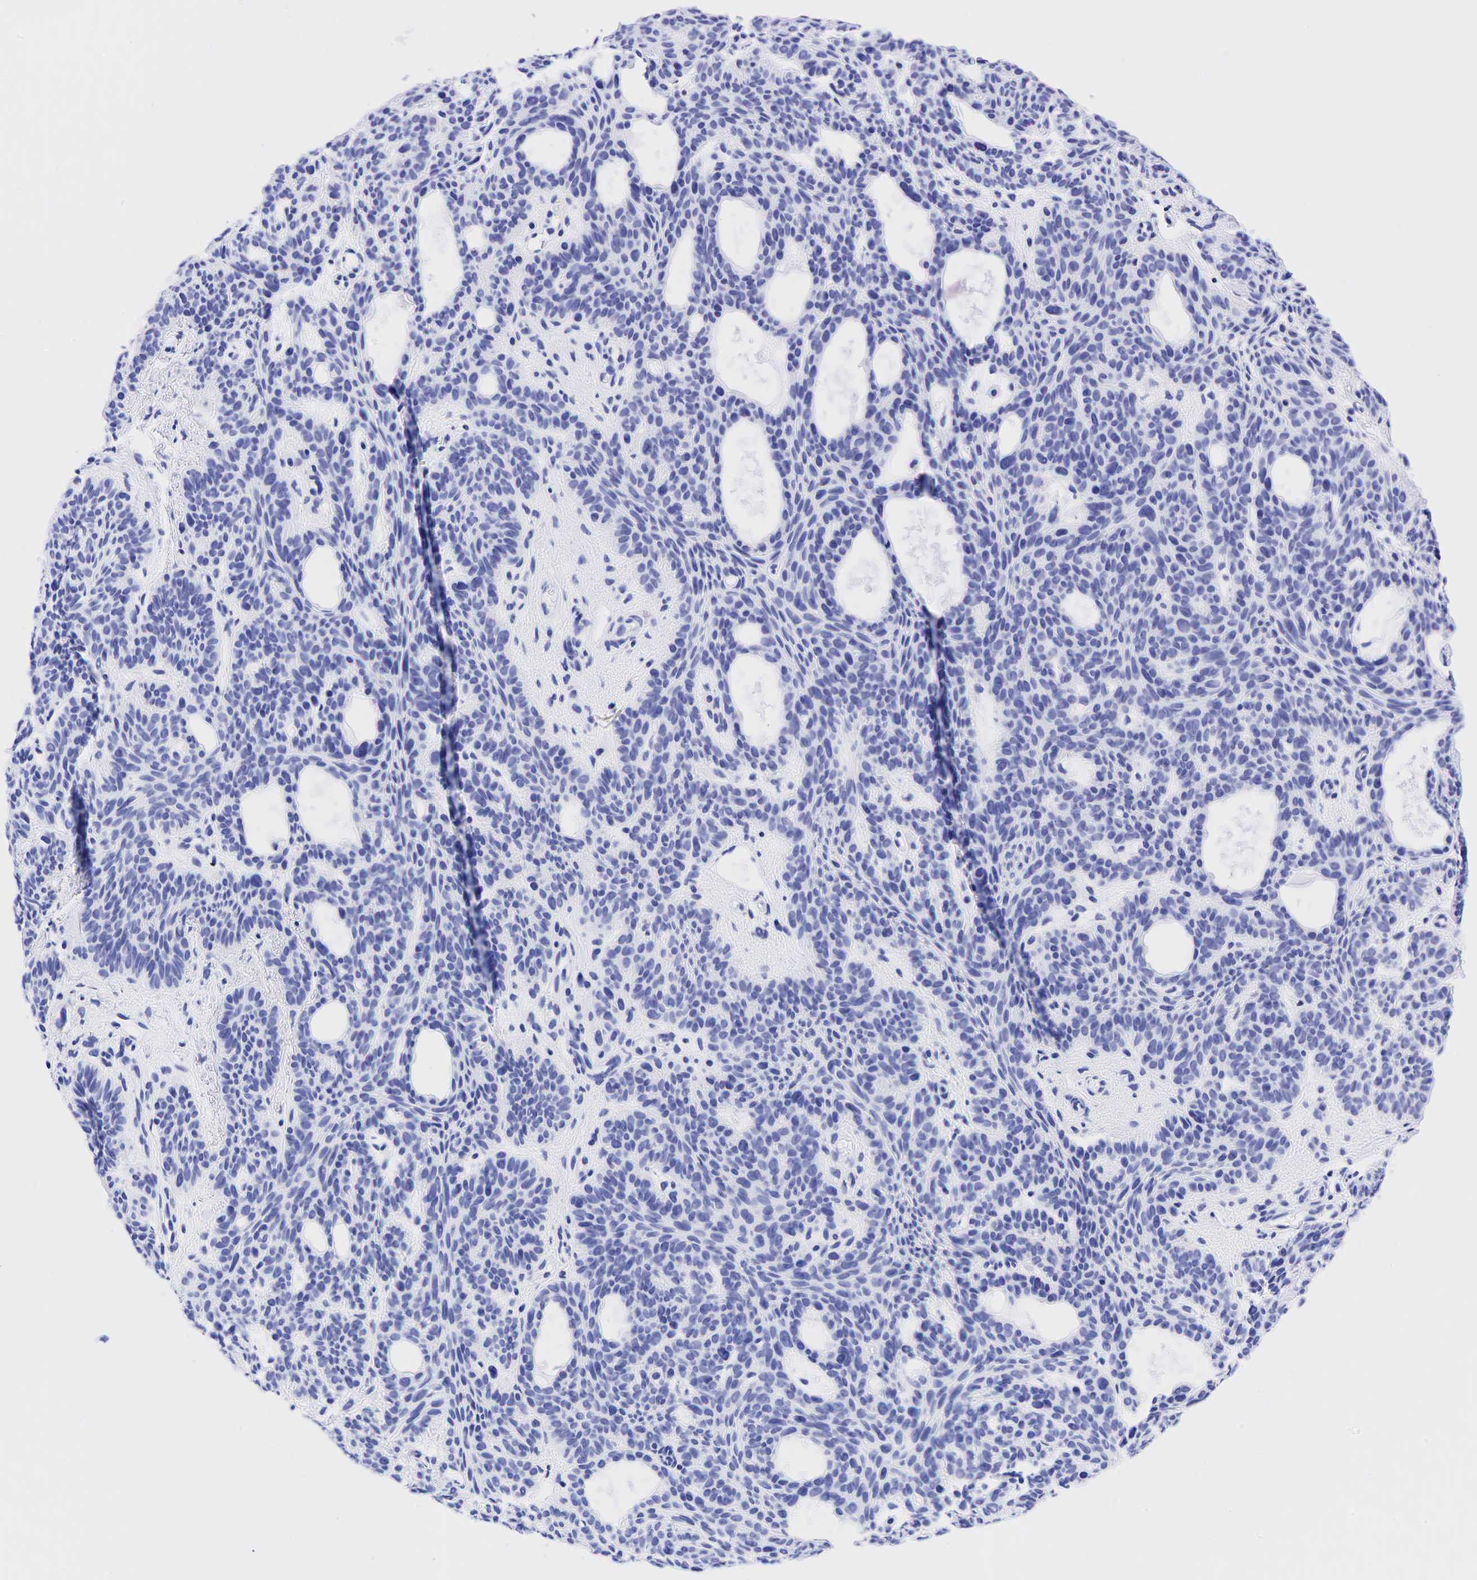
{"staining": {"intensity": "negative", "quantity": "none", "location": "none"}, "tissue": "skin cancer", "cell_type": "Tumor cells", "image_type": "cancer", "snomed": [{"axis": "morphology", "description": "Basal cell carcinoma"}, {"axis": "topography", "description": "Skin"}], "caption": "A photomicrograph of skin cancer stained for a protein exhibits no brown staining in tumor cells.", "gene": "CEACAM5", "patient": {"sex": "male", "age": 44}}